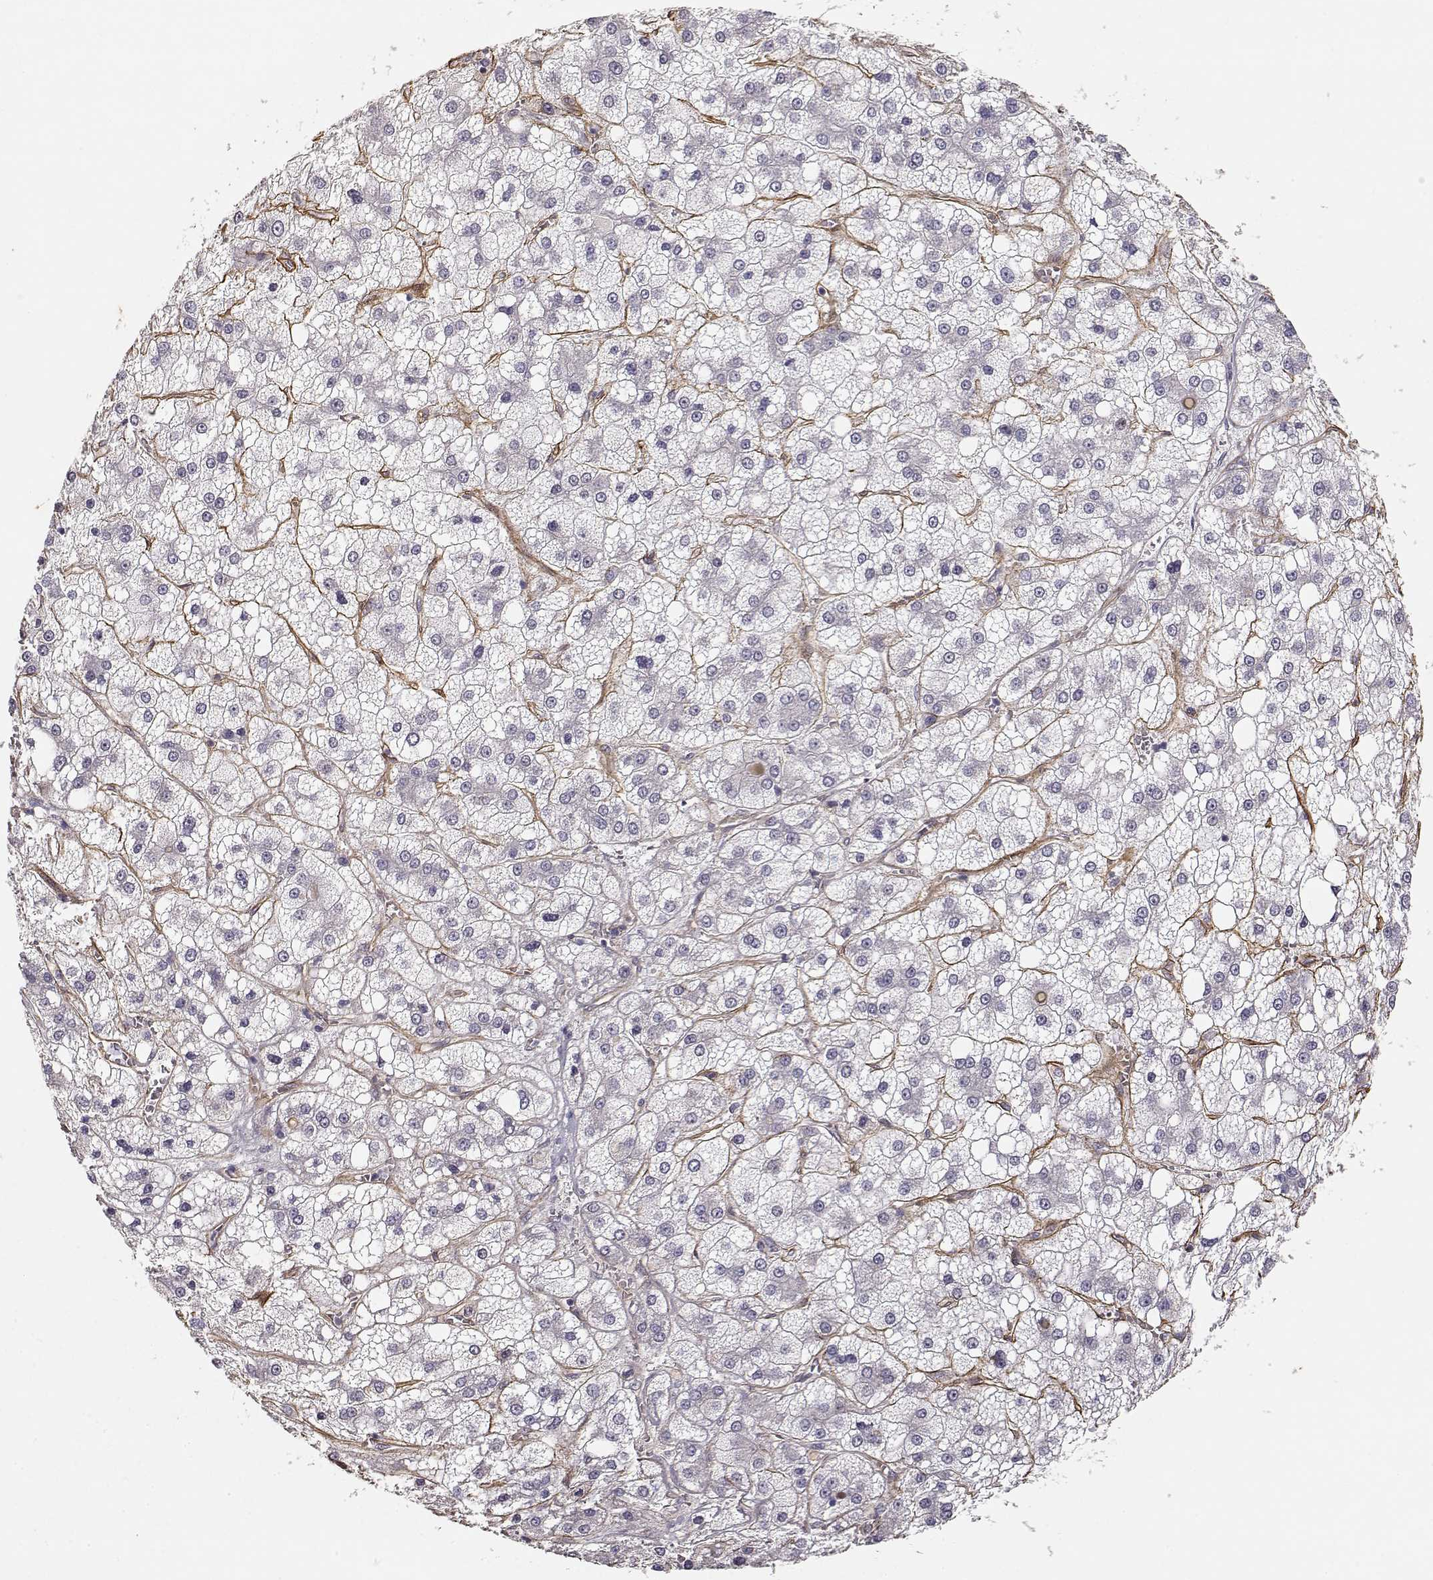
{"staining": {"intensity": "negative", "quantity": "none", "location": "none"}, "tissue": "liver cancer", "cell_type": "Tumor cells", "image_type": "cancer", "snomed": [{"axis": "morphology", "description": "Carcinoma, Hepatocellular, NOS"}, {"axis": "topography", "description": "Liver"}], "caption": "Tumor cells are negative for protein expression in human hepatocellular carcinoma (liver). Nuclei are stained in blue.", "gene": "LAMA5", "patient": {"sex": "male", "age": 73}}